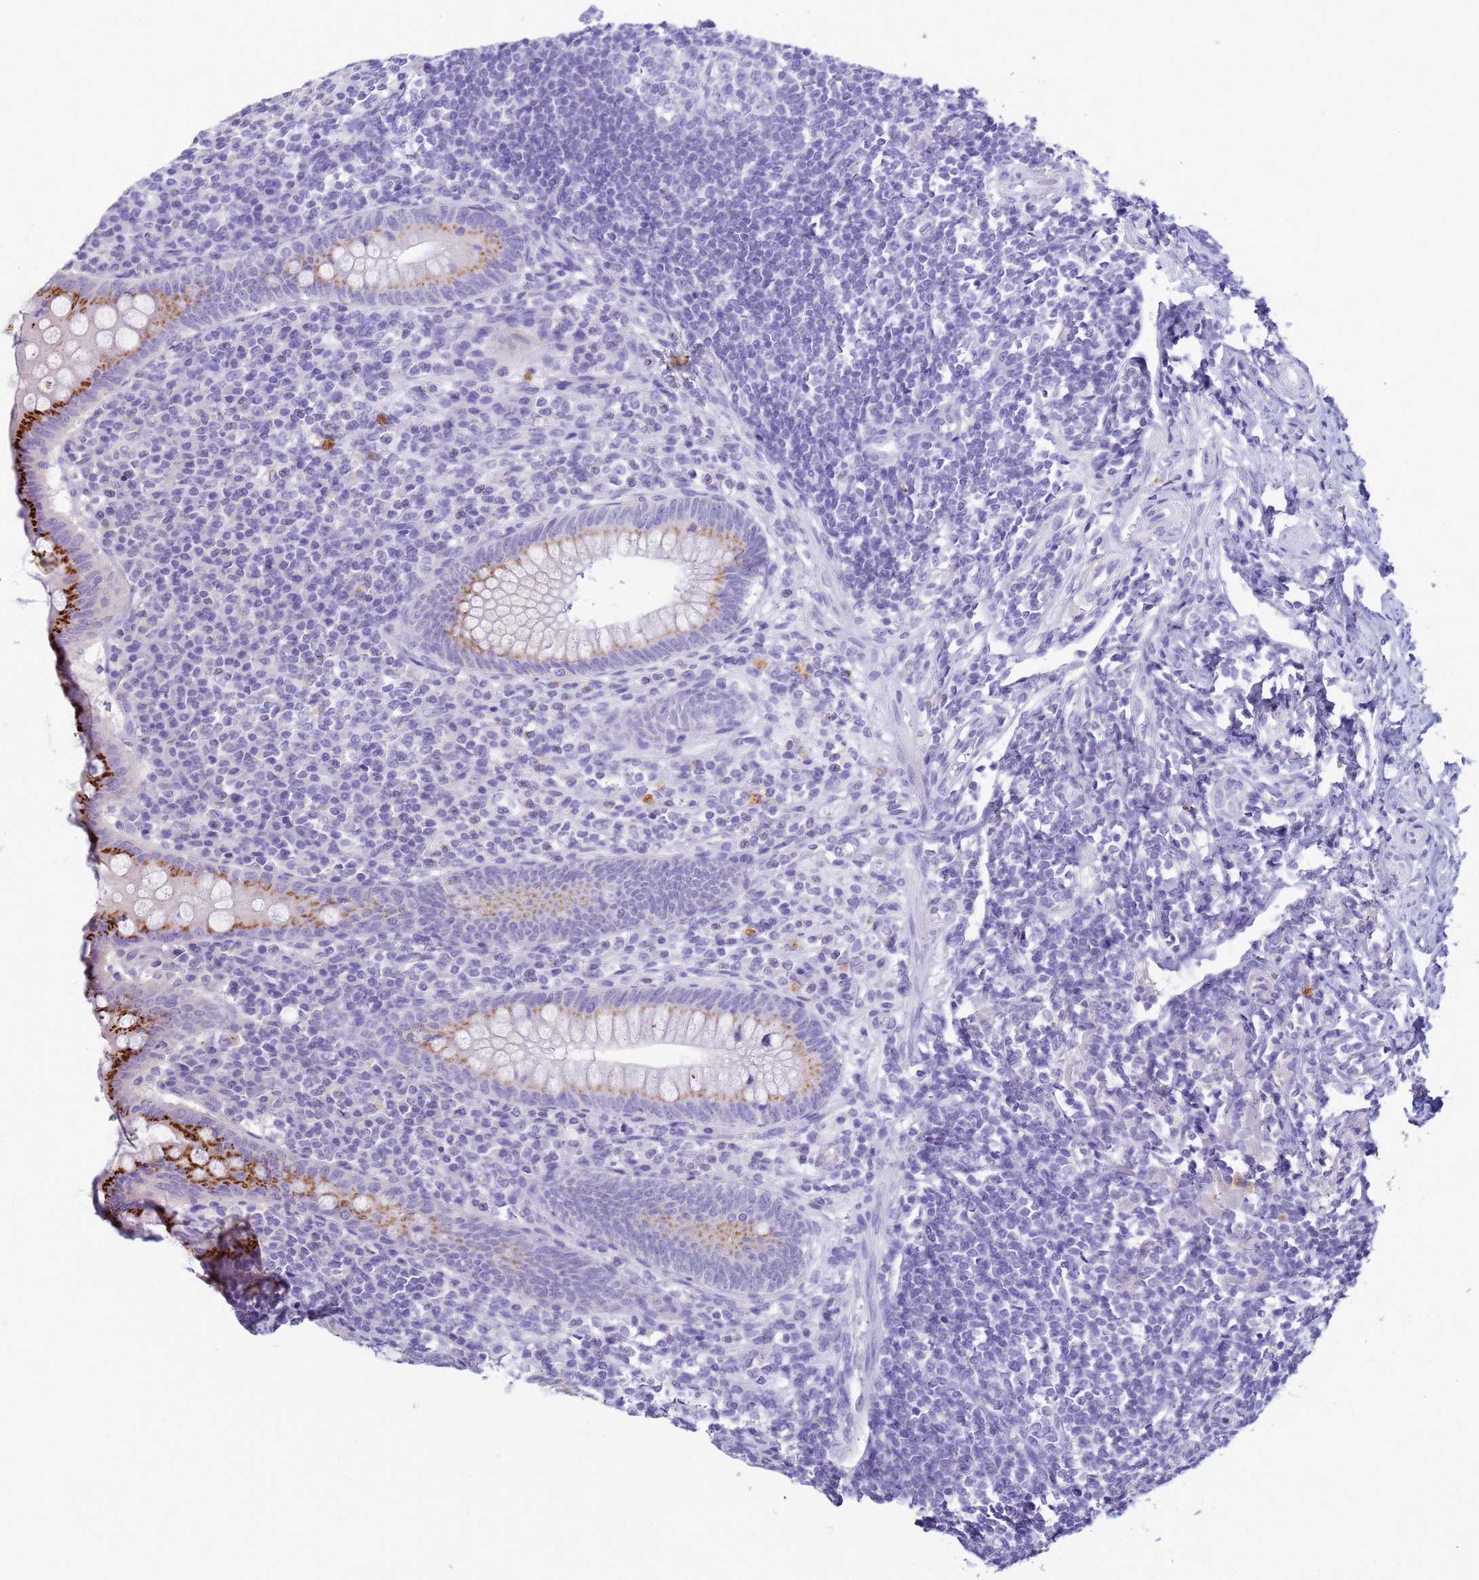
{"staining": {"intensity": "strong", "quantity": "<25%", "location": "cytoplasmic/membranous"}, "tissue": "appendix", "cell_type": "Glandular cells", "image_type": "normal", "snomed": [{"axis": "morphology", "description": "Normal tissue, NOS"}, {"axis": "topography", "description": "Appendix"}], "caption": "Glandular cells exhibit medium levels of strong cytoplasmic/membranous expression in approximately <25% of cells in unremarkable human appendix.", "gene": "B3GNT8", "patient": {"sex": "female", "age": 33}}